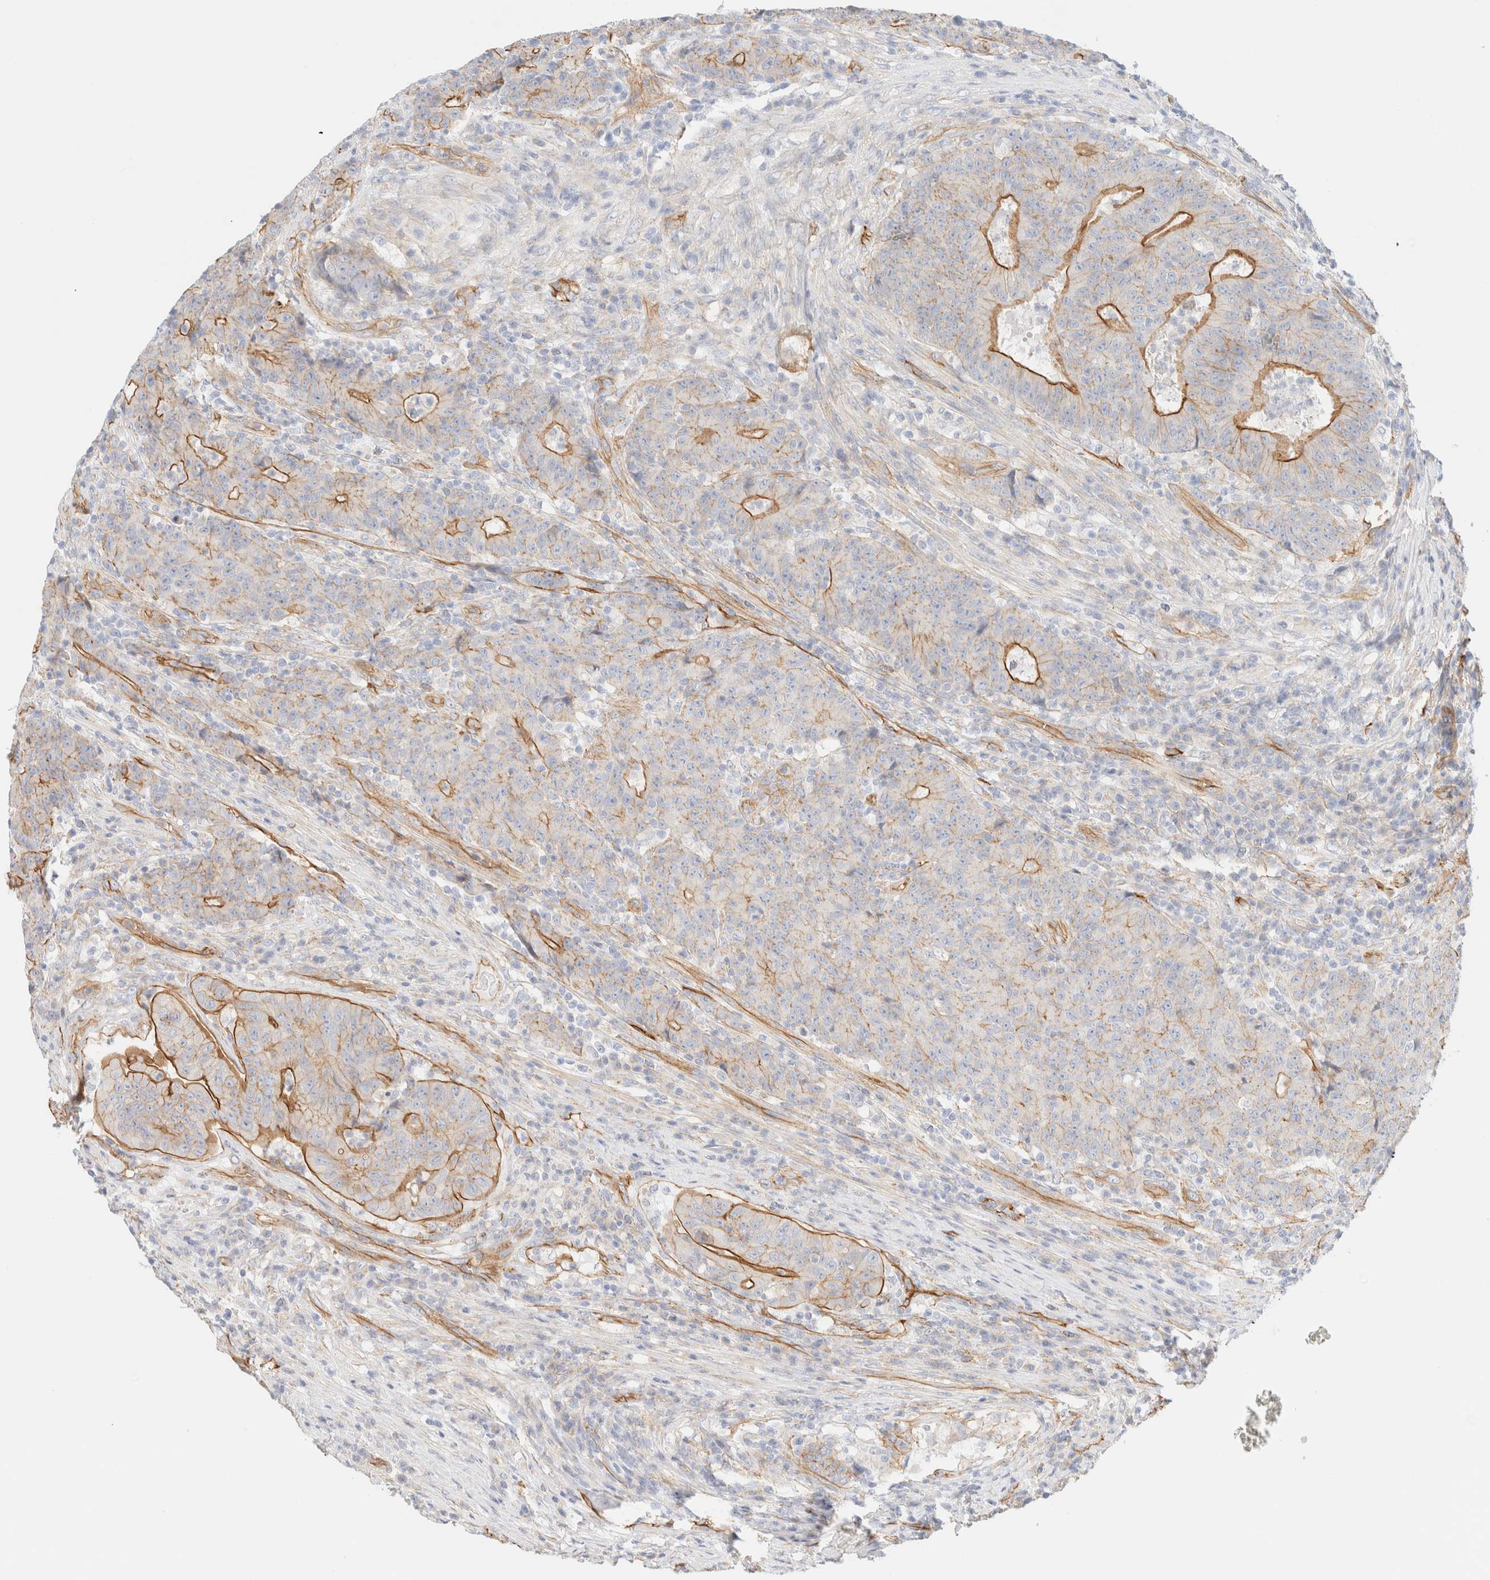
{"staining": {"intensity": "moderate", "quantity": "25%-75%", "location": "cytoplasmic/membranous"}, "tissue": "colorectal cancer", "cell_type": "Tumor cells", "image_type": "cancer", "snomed": [{"axis": "morphology", "description": "Normal tissue, NOS"}, {"axis": "morphology", "description": "Adenocarcinoma, NOS"}, {"axis": "topography", "description": "Colon"}], "caption": "Tumor cells exhibit medium levels of moderate cytoplasmic/membranous expression in approximately 25%-75% of cells in colorectal cancer.", "gene": "CYB5R4", "patient": {"sex": "female", "age": 75}}